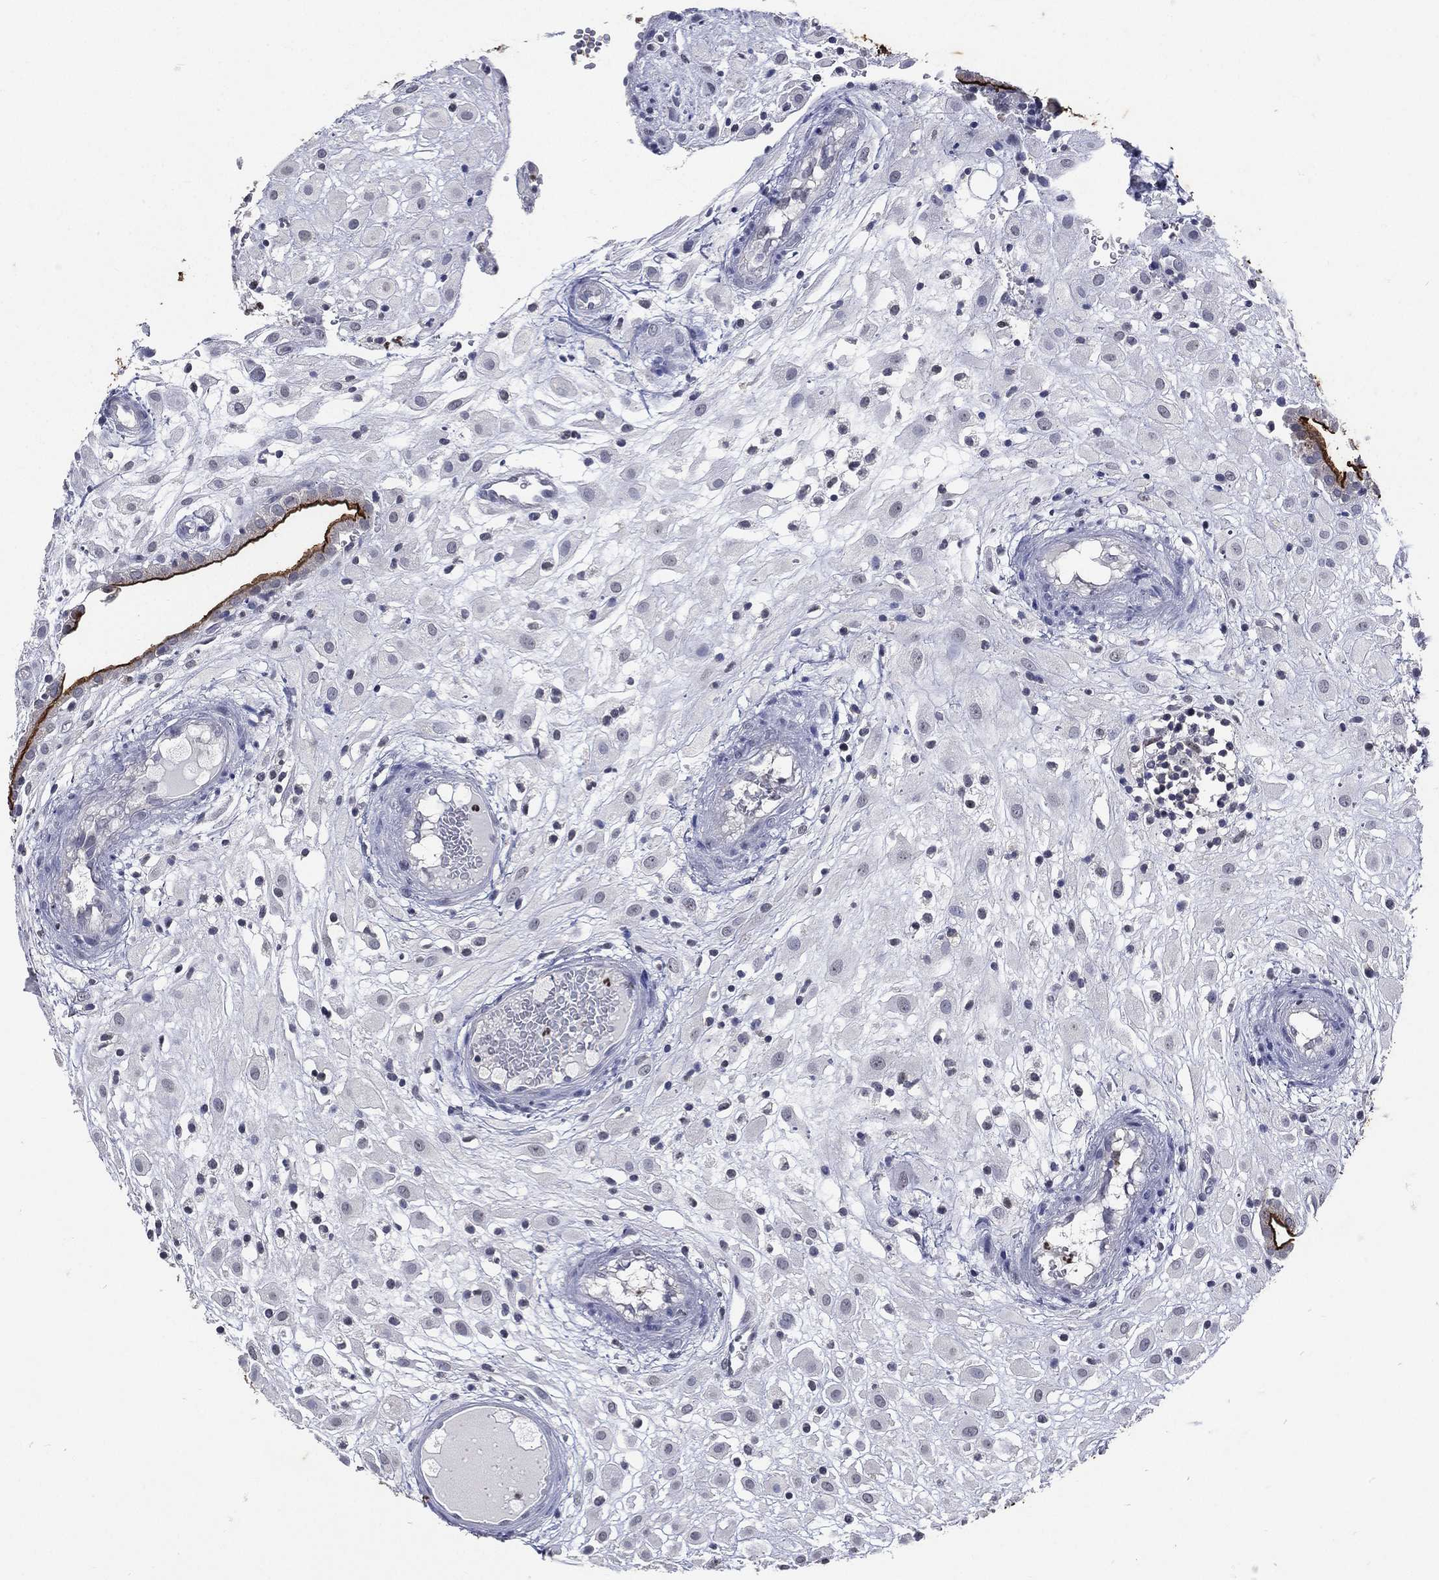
{"staining": {"intensity": "negative", "quantity": "none", "location": "none"}, "tissue": "placenta", "cell_type": "Decidual cells", "image_type": "normal", "snomed": [{"axis": "morphology", "description": "Normal tissue, NOS"}, {"axis": "topography", "description": "Placenta"}], "caption": "This is an immunohistochemistry micrograph of normal placenta. There is no staining in decidual cells.", "gene": "SLC34A2", "patient": {"sex": "female", "age": 24}}